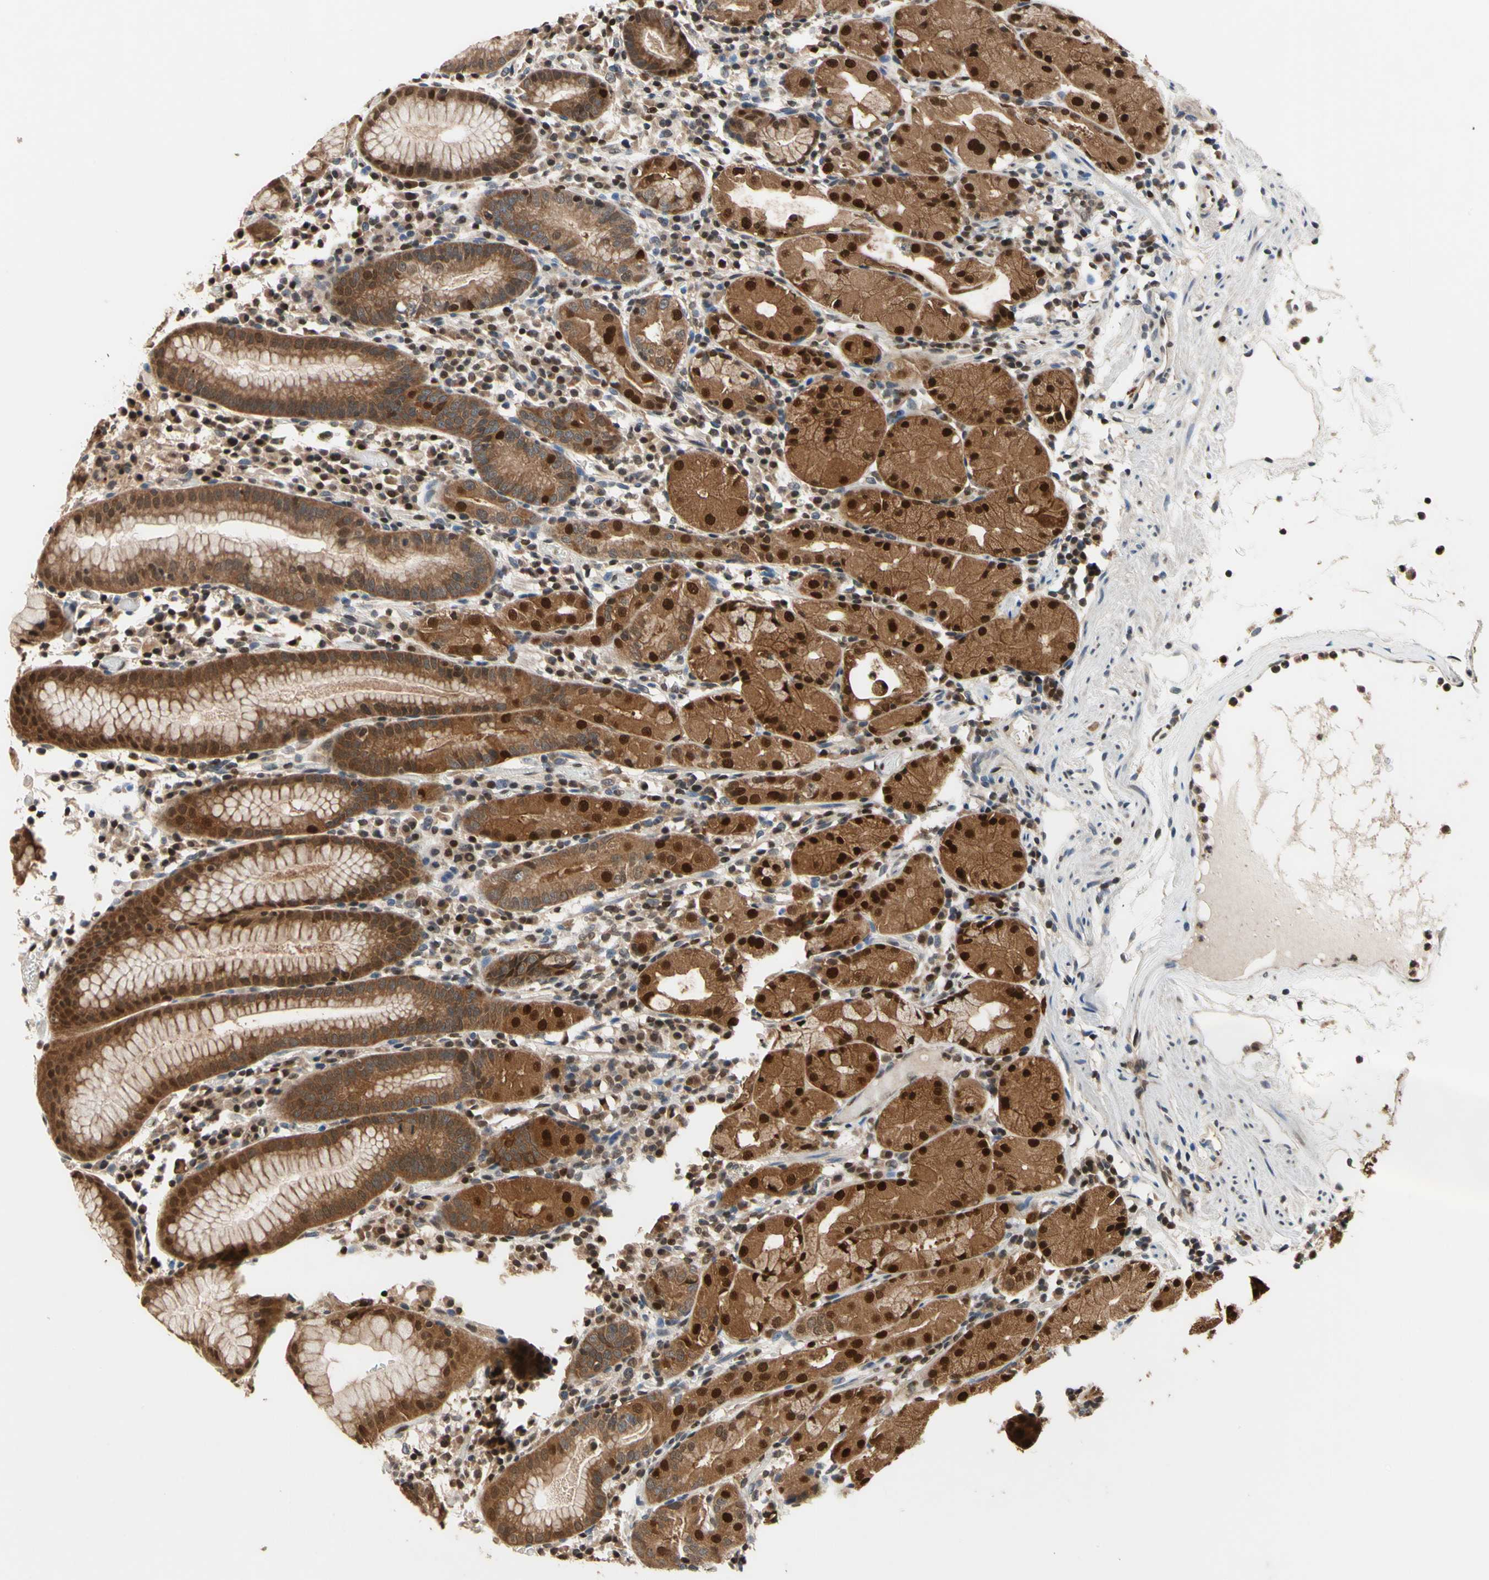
{"staining": {"intensity": "strong", "quantity": ">75%", "location": "cytoplasmic/membranous,nuclear"}, "tissue": "stomach", "cell_type": "Glandular cells", "image_type": "normal", "snomed": [{"axis": "morphology", "description": "Normal tissue, NOS"}, {"axis": "topography", "description": "Stomach"}, {"axis": "topography", "description": "Stomach, lower"}], "caption": "Stomach stained with DAB (3,3'-diaminobenzidine) immunohistochemistry exhibits high levels of strong cytoplasmic/membranous,nuclear expression in about >75% of glandular cells.", "gene": "GSR", "patient": {"sex": "female", "age": 75}}